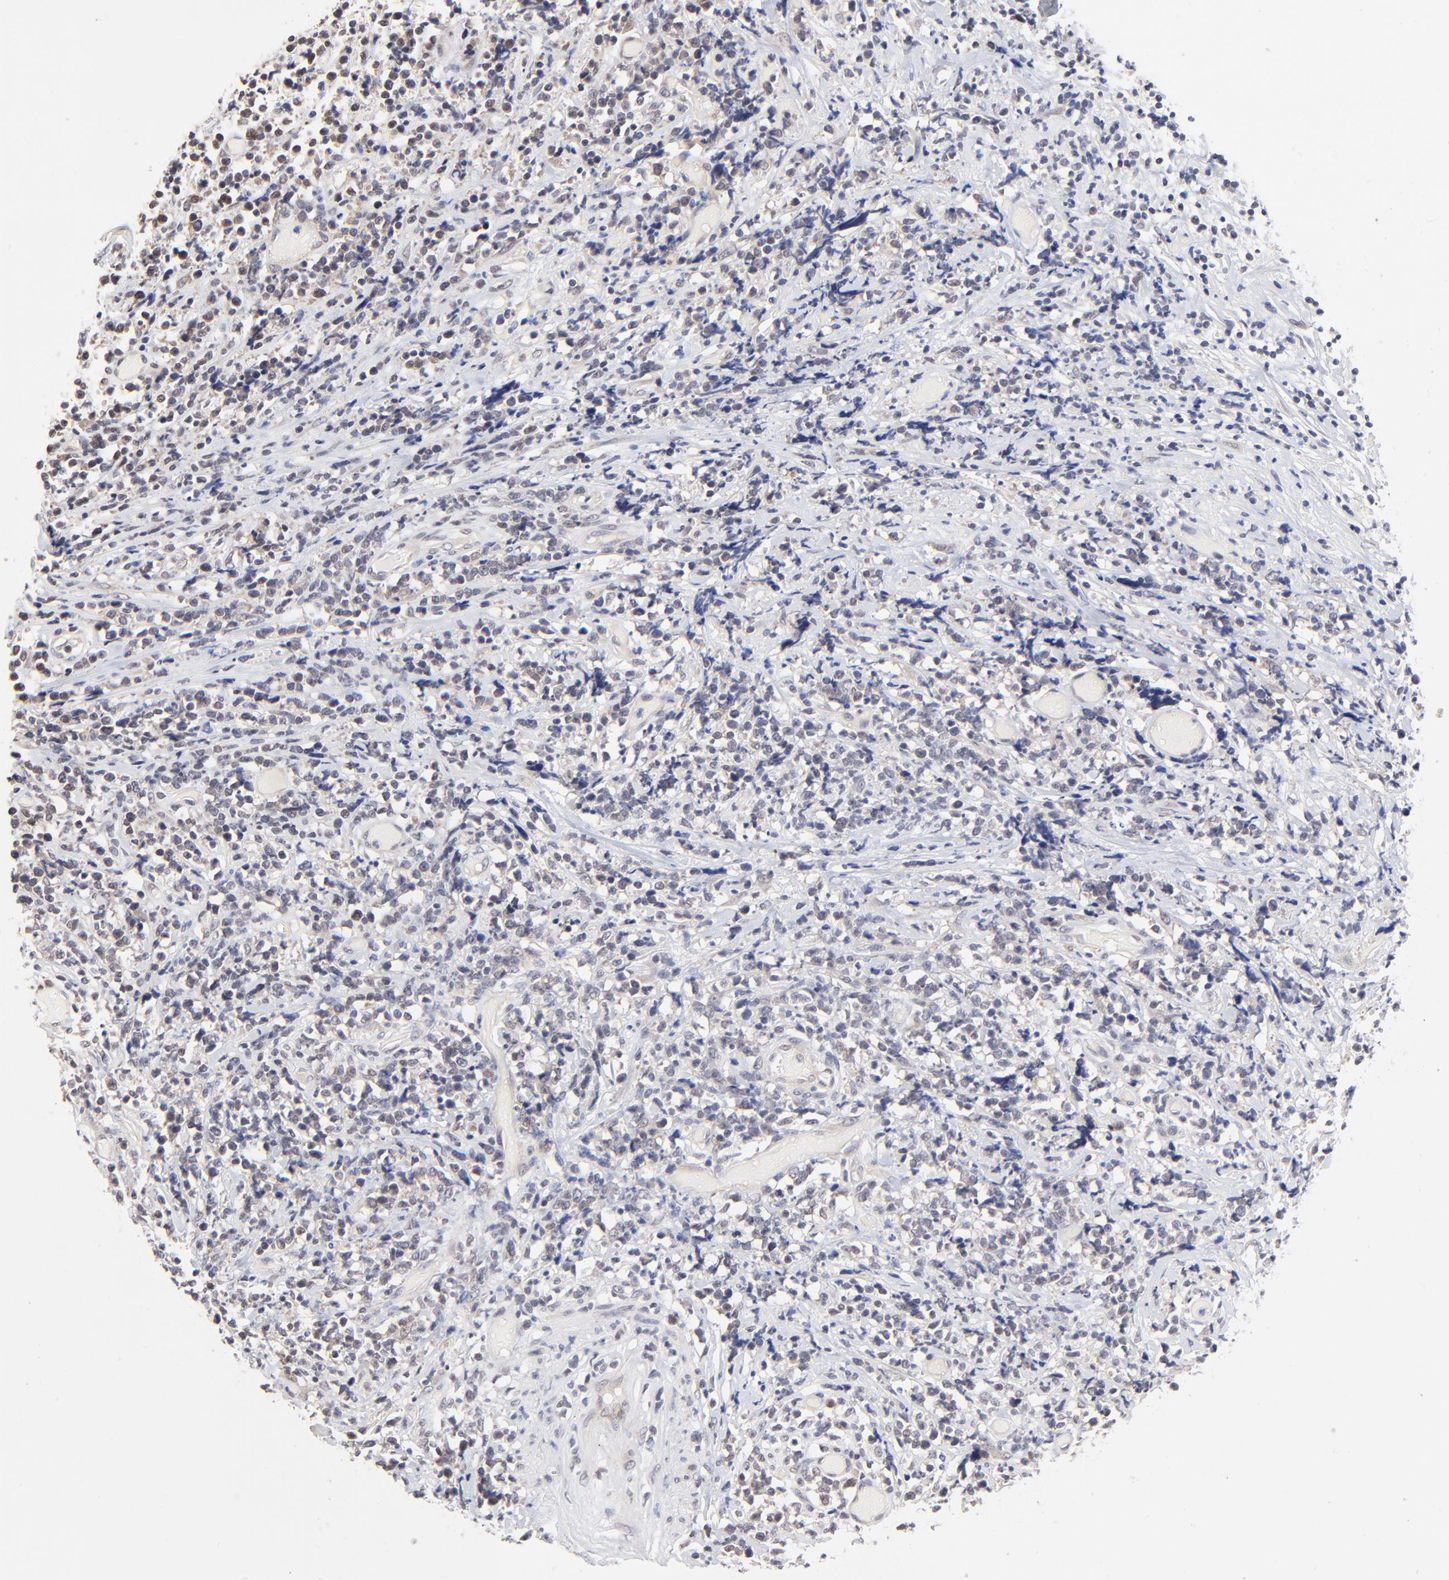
{"staining": {"intensity": "negative", "quantity": "none", "location": "none"}, "tissue": "lymphoma", "cell_type": "Tumor cells", "image_type": "cancer", "snomed": [{"axis": "morphology", "description": "Malignant lymphoma, non-Hodgkin's type, High grade"}, {"axis": "topography", "description": "Colon"}], "caption": "Tumor cells are negative for brown protein staining in high-grade malignant lymphoma, non-Hodgkin's type.", "gene": "FBXO8", "patient": {"sex": "male", "age": 82}}